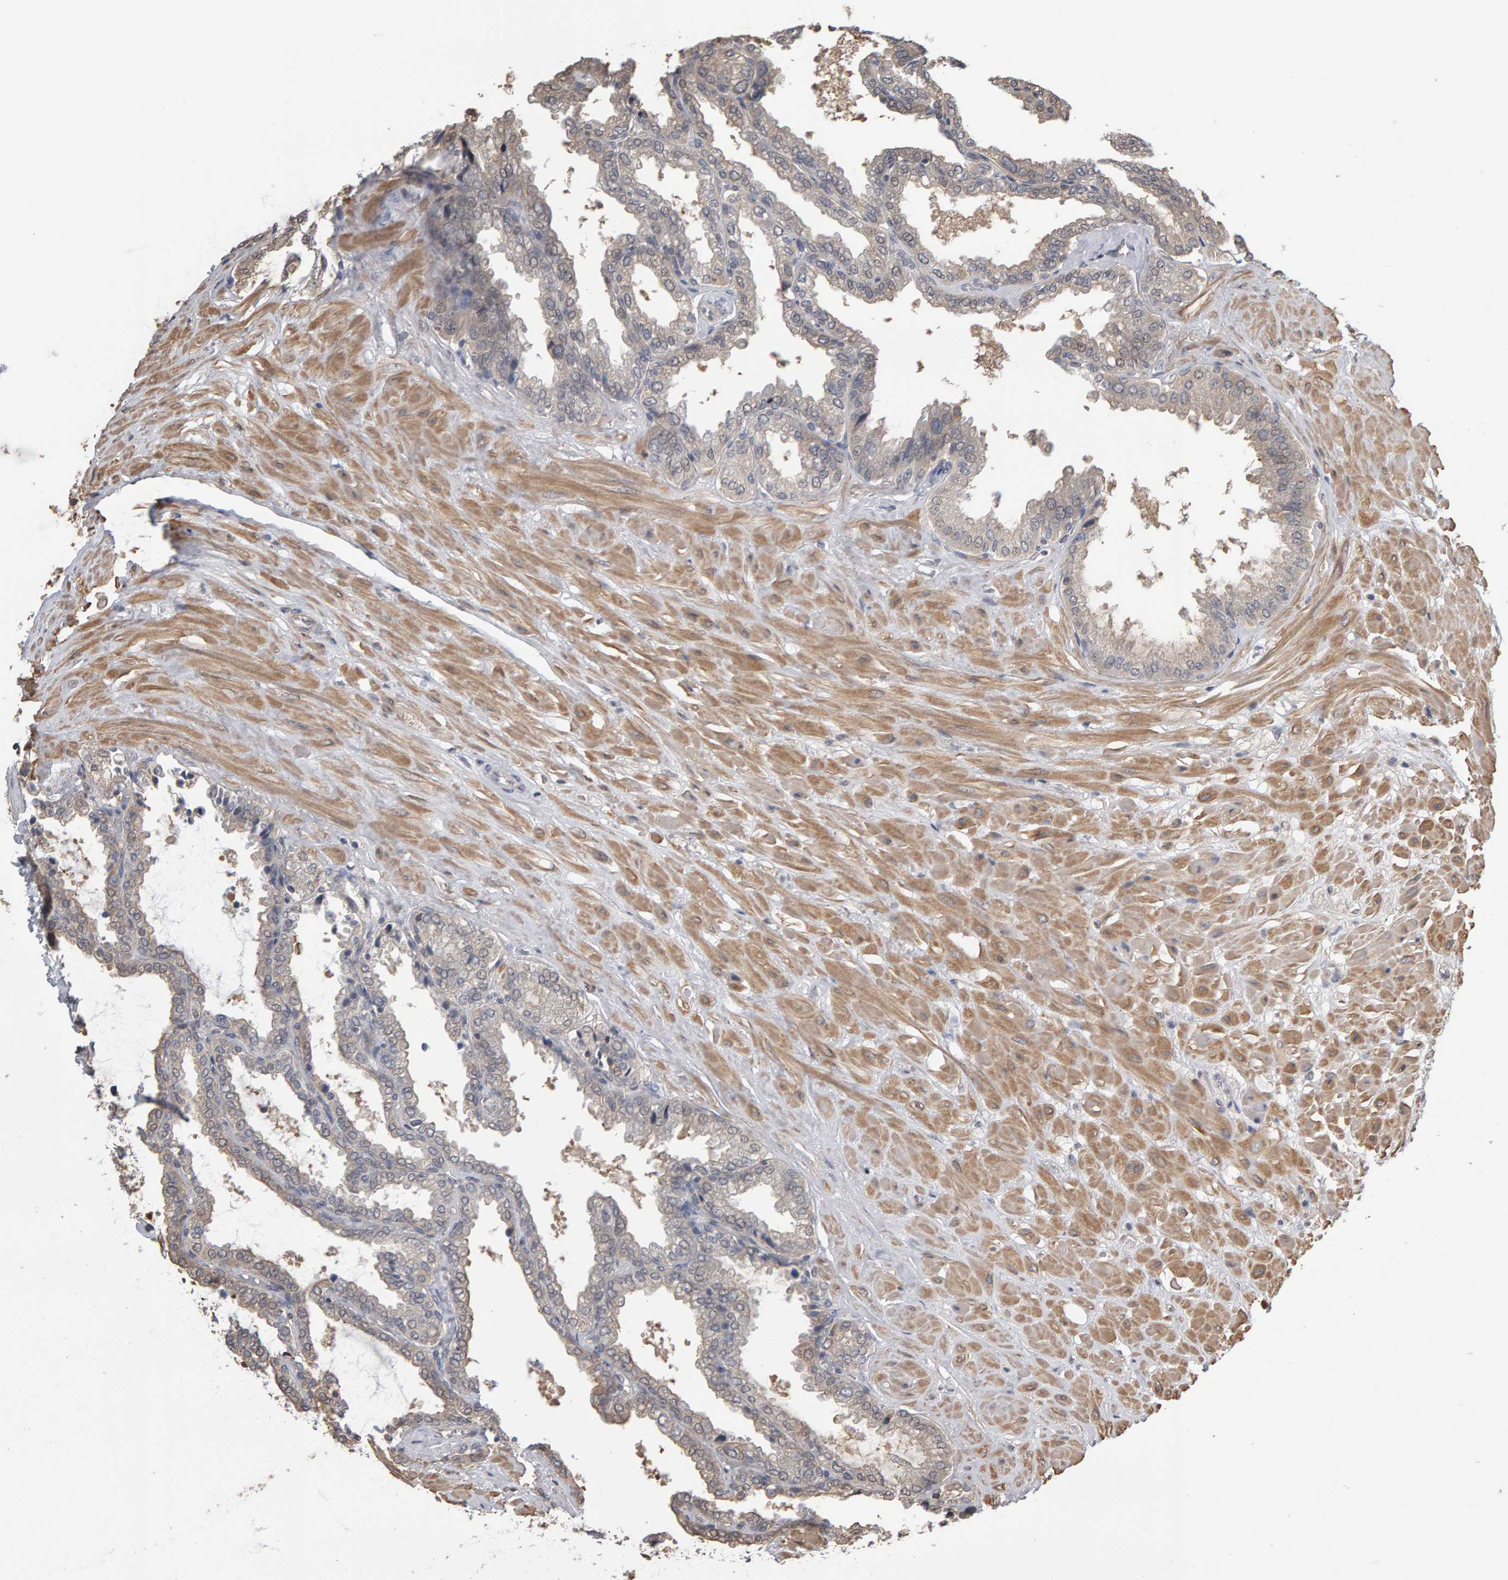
{"staining": {"intensity": "weak", "quantity": "25%-75%", "location": "cytoplasmic/membranous"}, "tissue": "seminal vesicle", "cell_type": "Glandular cells", "image_type": "normal", "snomed": [{"axis": "morphology", "description": "Normal tissue, NOS"}, {"axis": "topography", "description": "Seminal veicle"}], "caption": "The photomicrograph shows staining of normal seminal vesicle, revealing weak cytoplasmic/membranous protein positivity (brown color) within glandular cells. The protein is shown in brown color, while the nuclei are stained blue.", "gene": "COASY", "patient": {"sex": "male", "age": 46}}